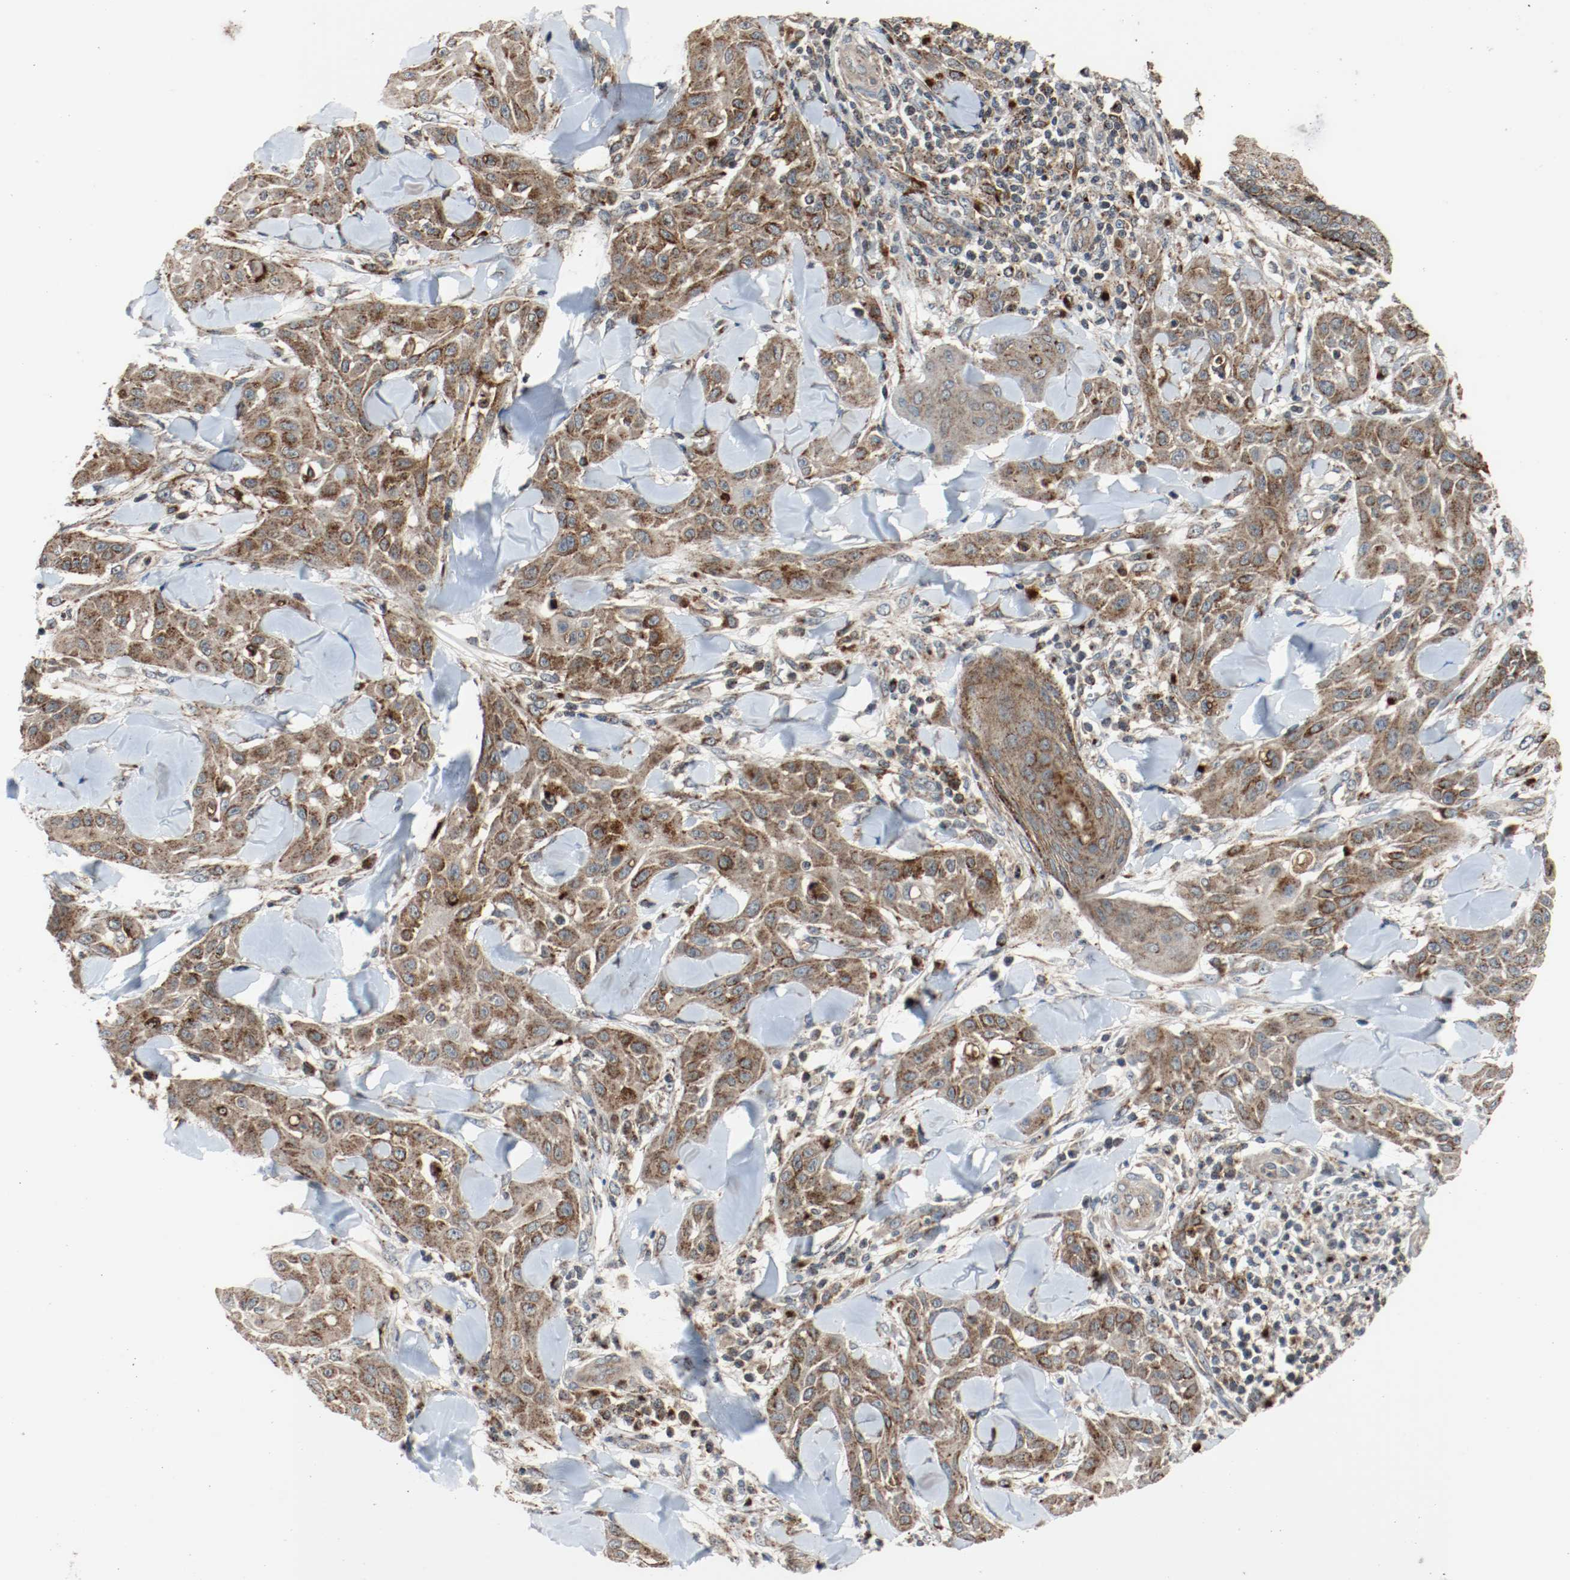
{"staining": {"intensity": "moderate", "quantity": ">75%", "location": "cytoplasmic/membranous"}, "tissue": "skin cancer", "cell_type": "Tumor cells", "image_type": "cancer", "snomed": [{"axis": "morphology", "description": "Squamous cell carcinoma, NOS"}, {"axis": "topography", "description": "Skin"}], "caption": "This is a micrograph of IHC staining of skin cancer (squamous cell carcinoma), which shows moderate positivity in the cytoplasmic/membranous of tumor cells.", "gene": "LAMP2", "patient": {"sex": "male", "age": 24}}